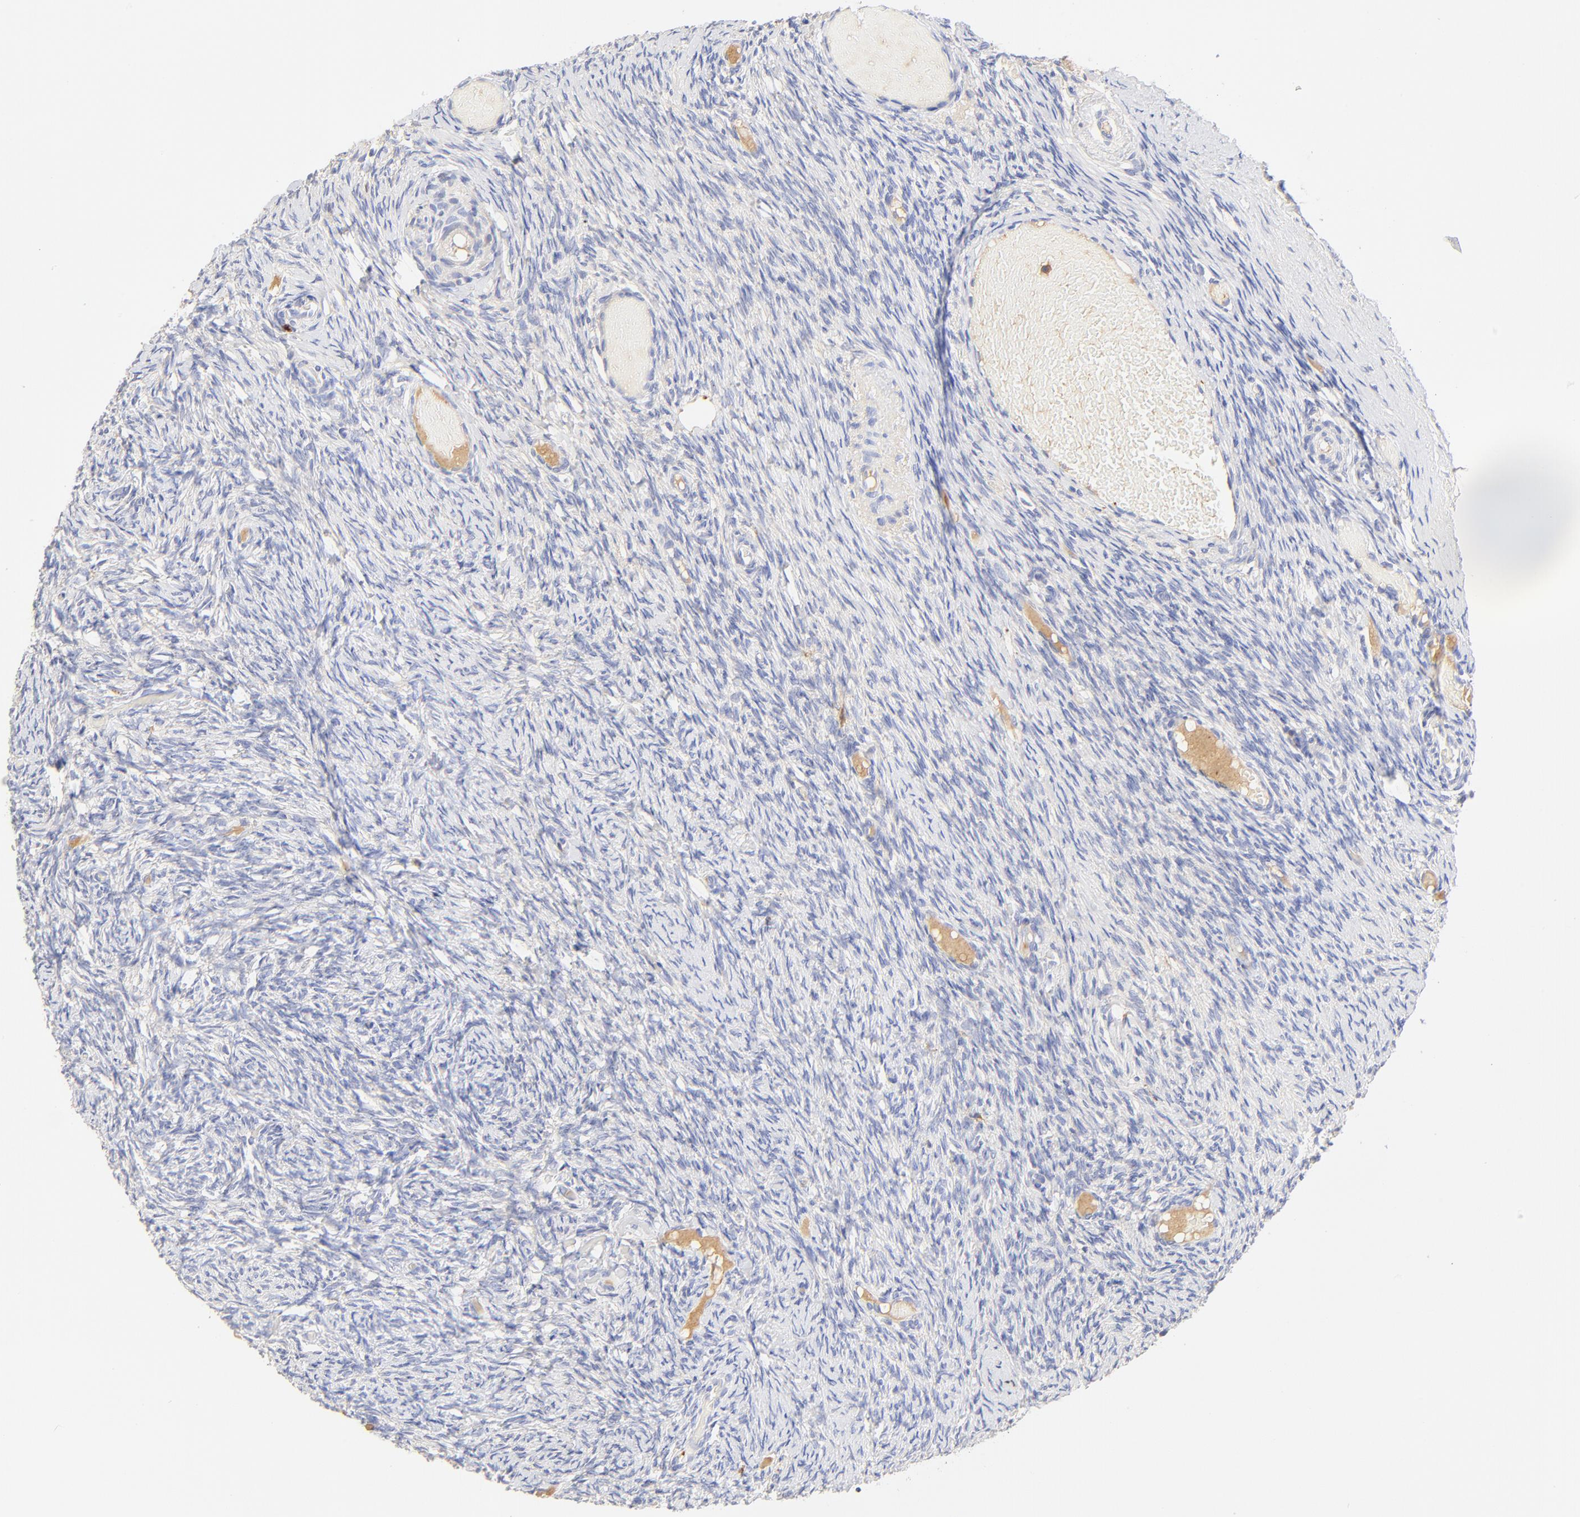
{"staining": {"intensity": "negative", "quantity": "none", "location": "none"}, "tissue": "ovary", "cell_type": "Ovarian stroma cells", "image_type": "normal", "snomed": [{"axis": "morphology", "description": "Normal tissue, NOS"}, {"axis": "topography", "description": "Ovary"}], "caption": "The immunohistochemistry image has no significant expression in ovarian stroma cells of ovary. The staining was performed using DAB to visualize the protein expression in brown, while the nuclei were stained in blue with hematoxylin (Magnification: 20x).", "gene": "MDGA2", "patient": {"sex": "female", "age": 60}}